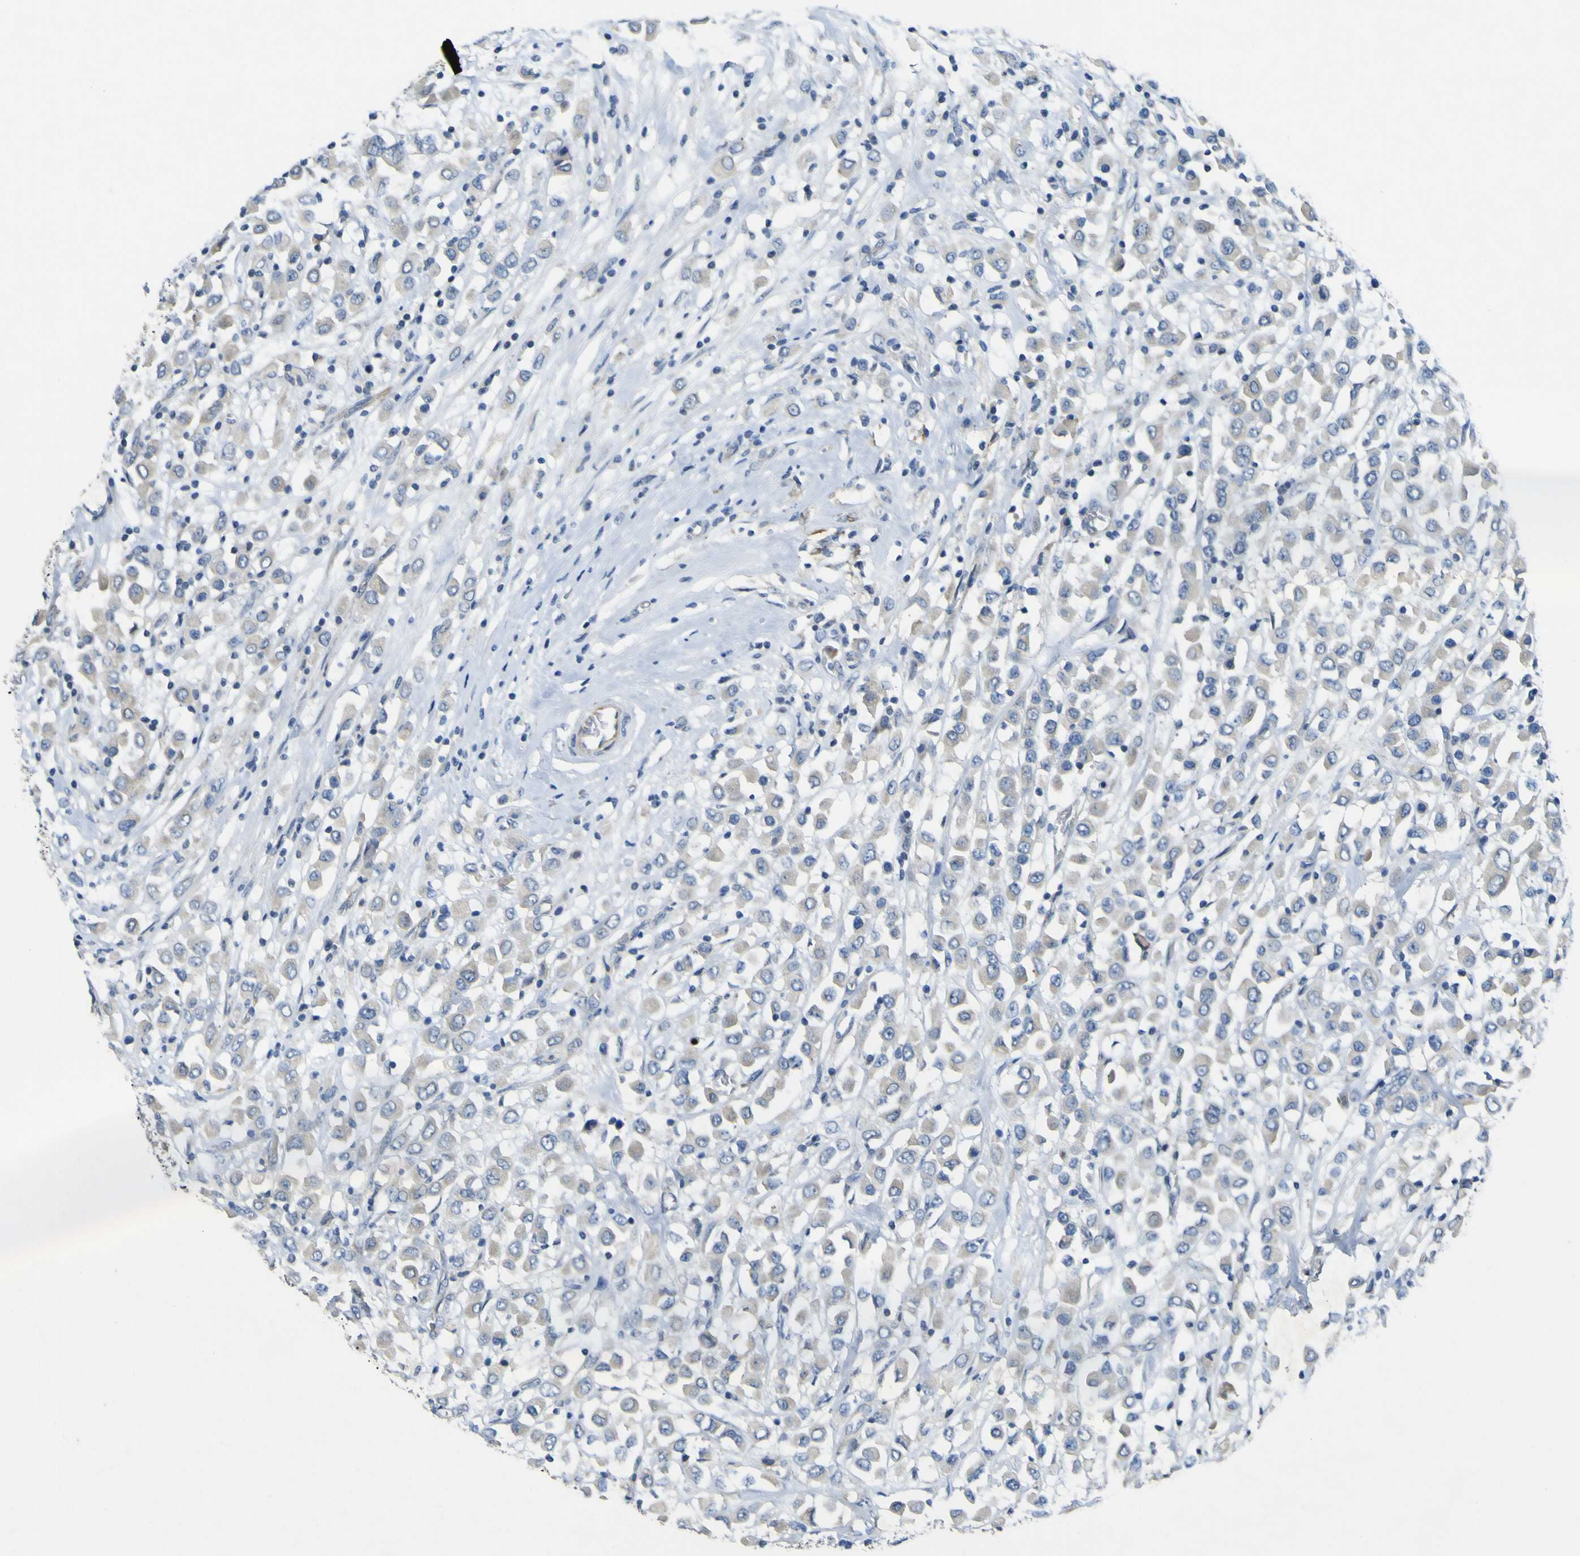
{"staining": {"intensity": "weak", "quantity": "<25%", "location": "cytoplasmic/membranous"}, "tissue": "breast cancer", "cell_type": "Tumor cells", "image_type": "cancer", "snomed": [{"axis": "morphology", "description": "Duct carcinoma"}, {"axis": "topography", "description": "Breast"}], "caption": "DAB immunohistochemical staining of breast cancer demonstrates no significant positivity in tumor cells.", "gene": "LDLR", "patient": {"sex": "female", "age": 61}}